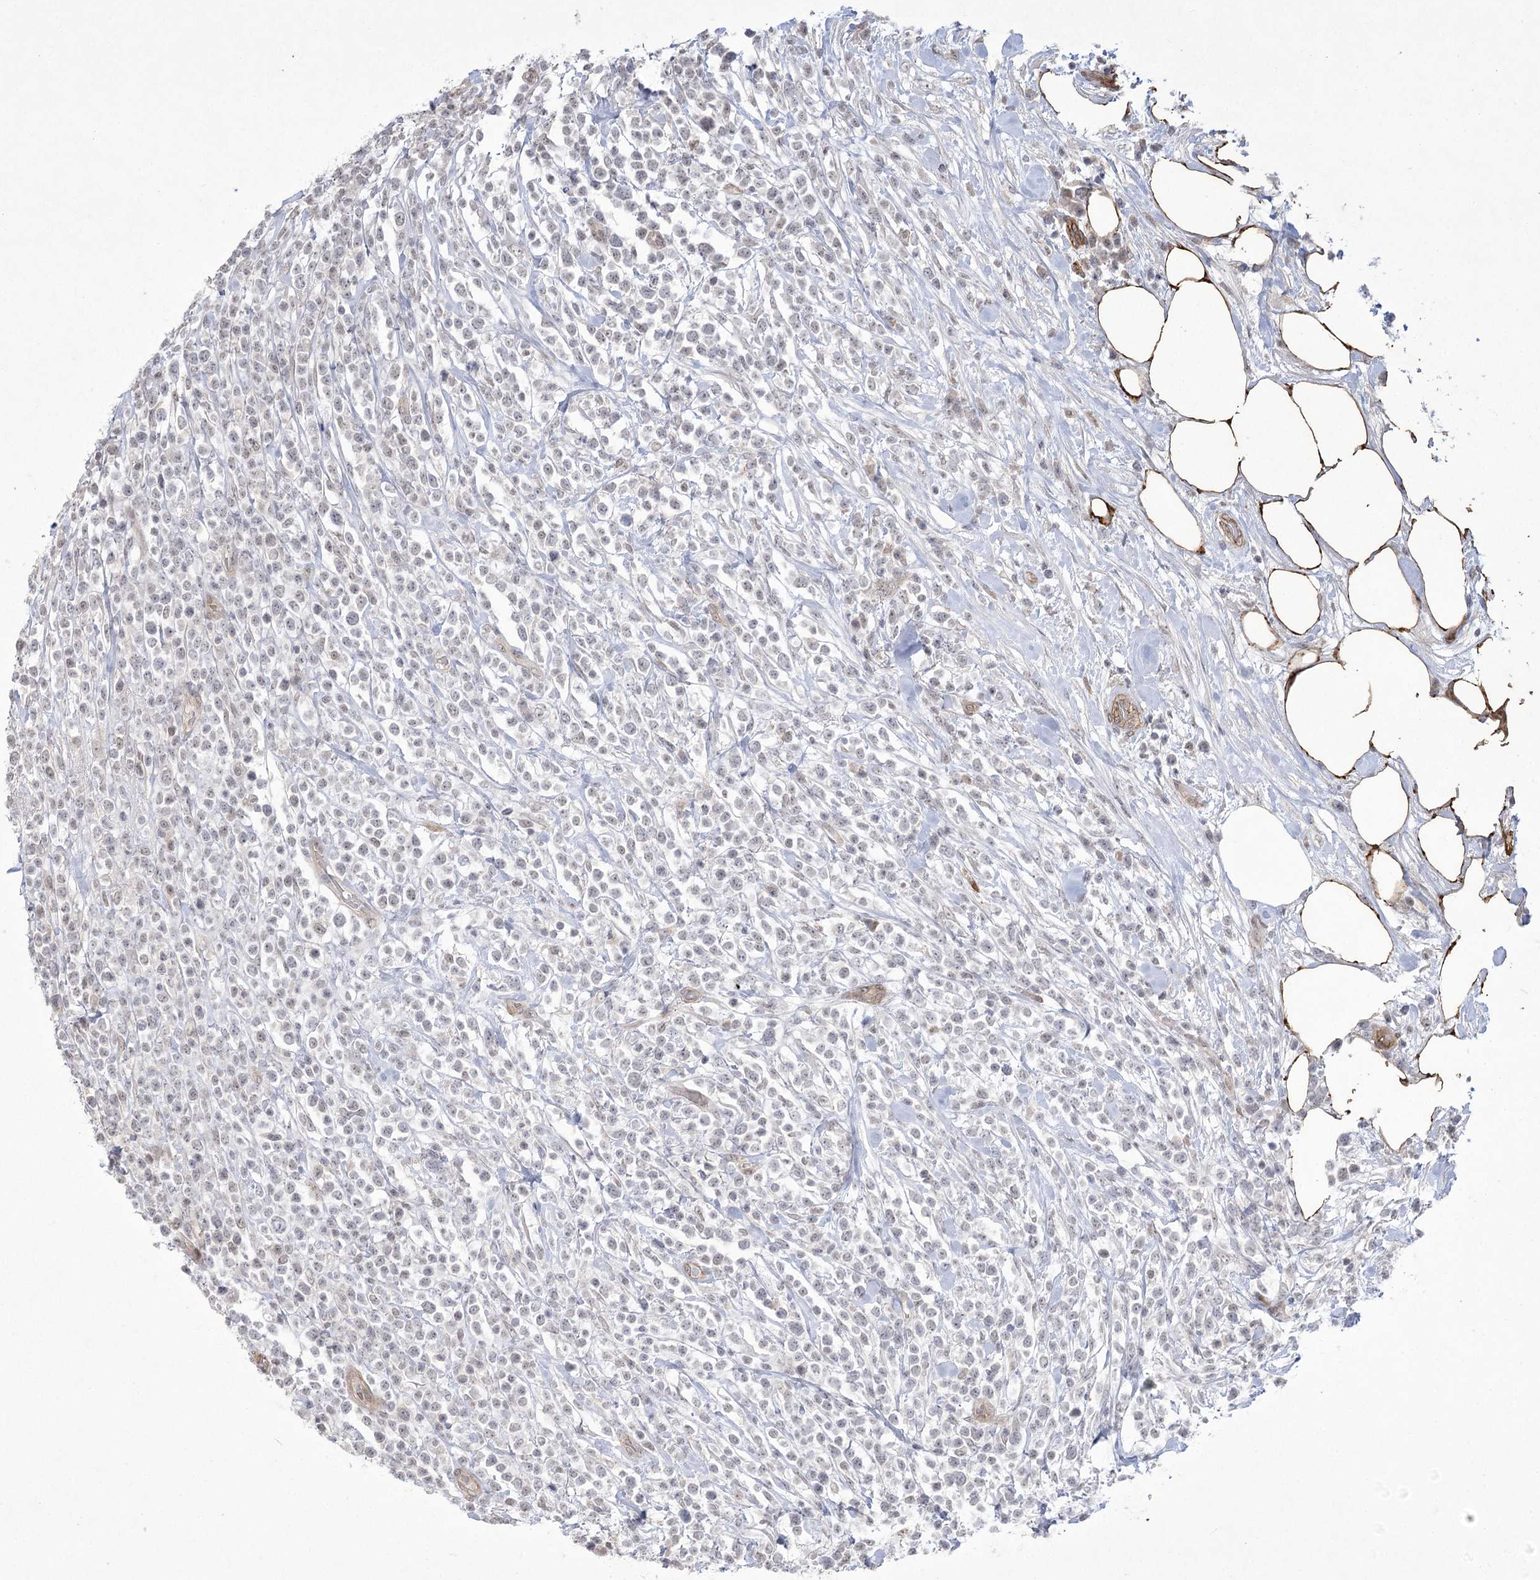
{"staining": {"intensity": "weak", "quantity": "25%-75%", "location": "nuclear"}, "tissue": "lymphoma", "cell_type": "Tumor cells", "image_type": "cancer", "snomed": [{"axis": "morphology", "description": "Malignant lymphoma, non-Hodgkin's type, High grade"}, {"axis": "topography", "description": "Colon"}], "caption": "Protein staining of lymphoma tissue reveals weak nuclear positivity in about 25%-75% of tumor cells.", "gene": "AMTN", "patient": {"sex": "female", "age": 53}}